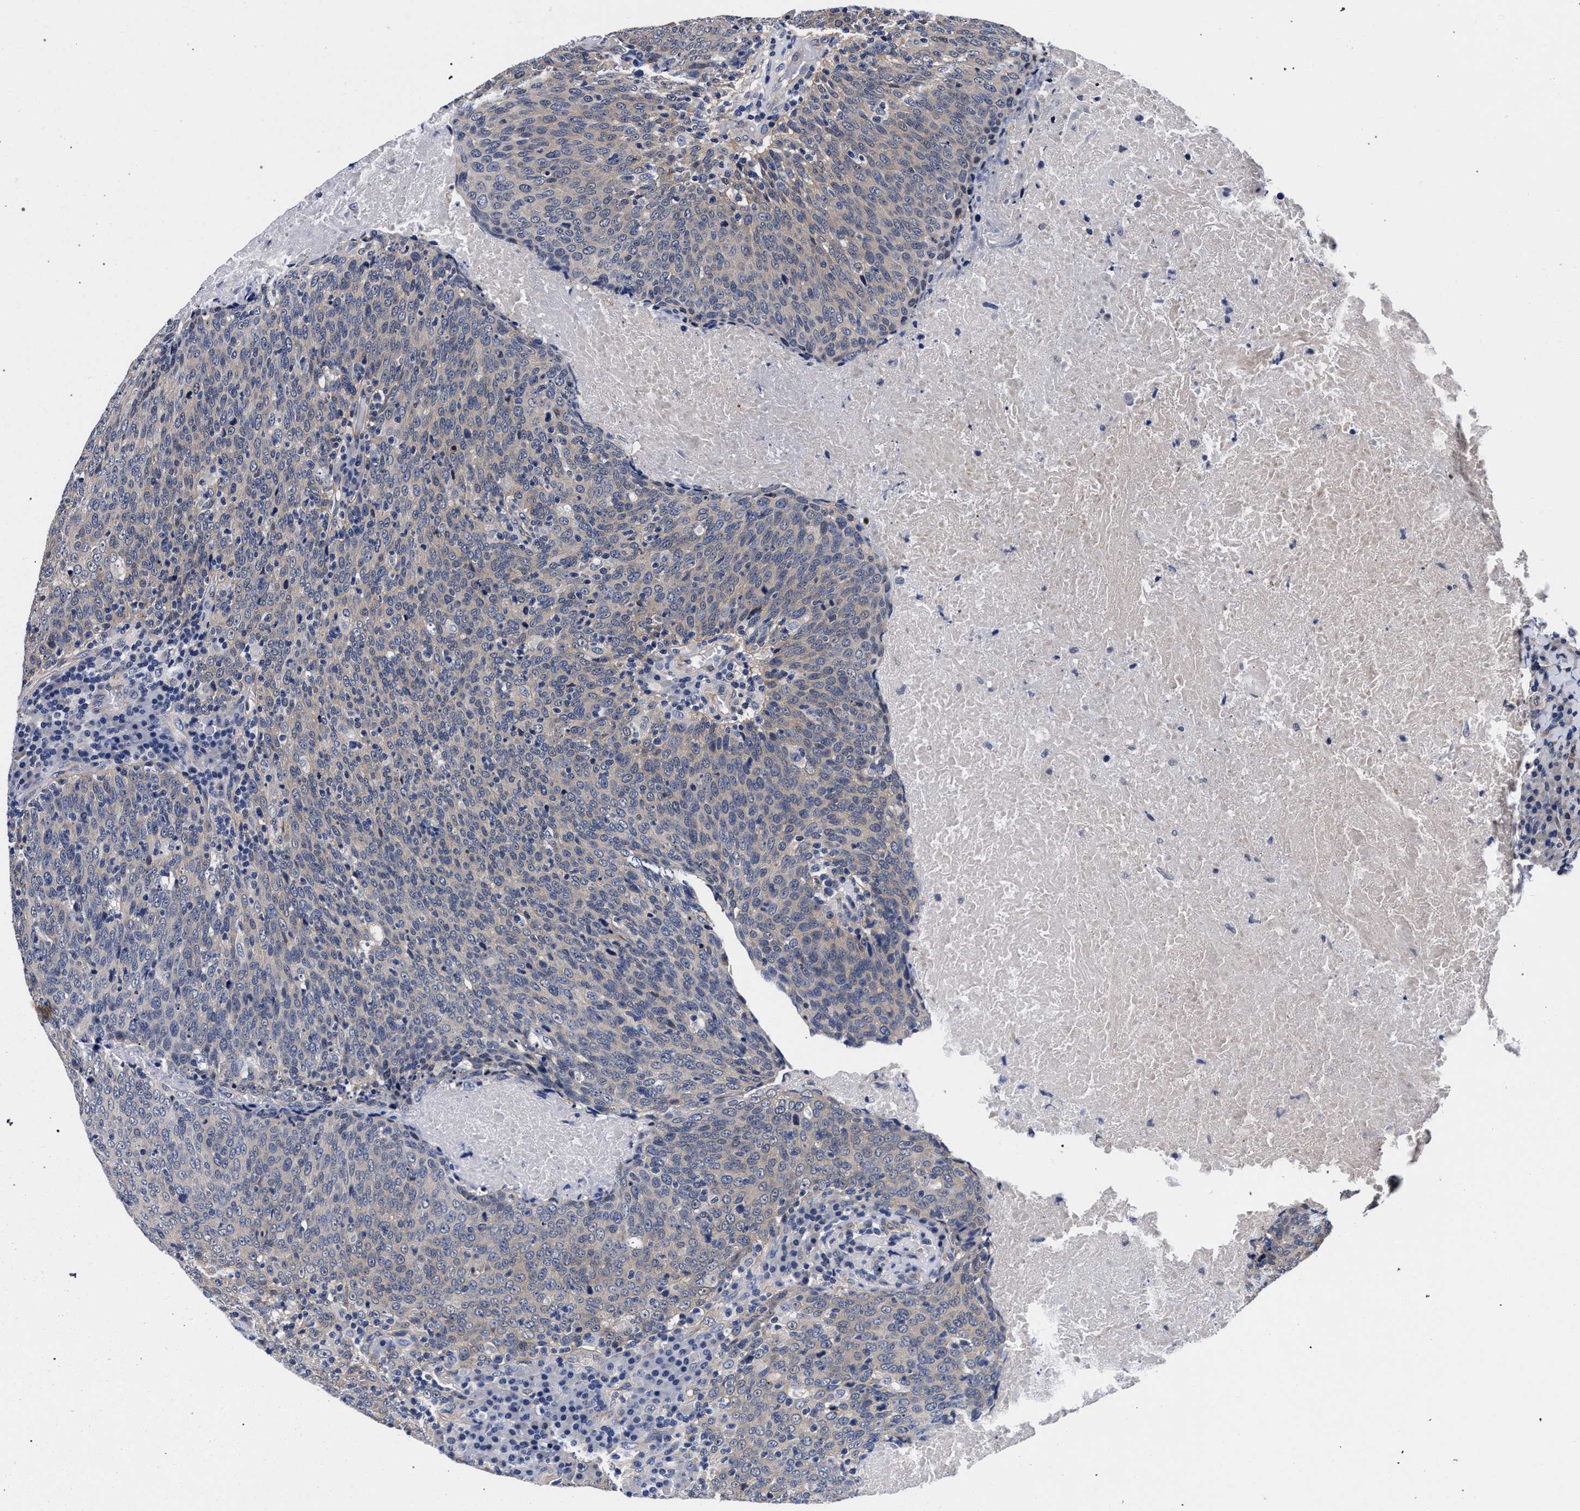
{"staining": {"intensity": "weak", "quantity": "<25%", "location": "cytoplasmic/membranous"}, "tissue": "head and neck cancer", "cell_type": "Tumor cells", "image_type": "cancer", "snomed": [{"axis": "morphology", "description": "Squamous cell carcinoma, NOS"}, {"axis": "morphology", "description": "Squamous cell carcinoma, metastatic, NOS"}, {"axis": "topography", "description": "Lymph node"}, {"axis": "topography", "description": "Head-Neck"}], "caption": "Immunohistochemistry (IHC) of human head and neck cancer displays no expression in tumor cells.", "gene": "RBM33", "patient": {"sex": "male", "age": 62}}